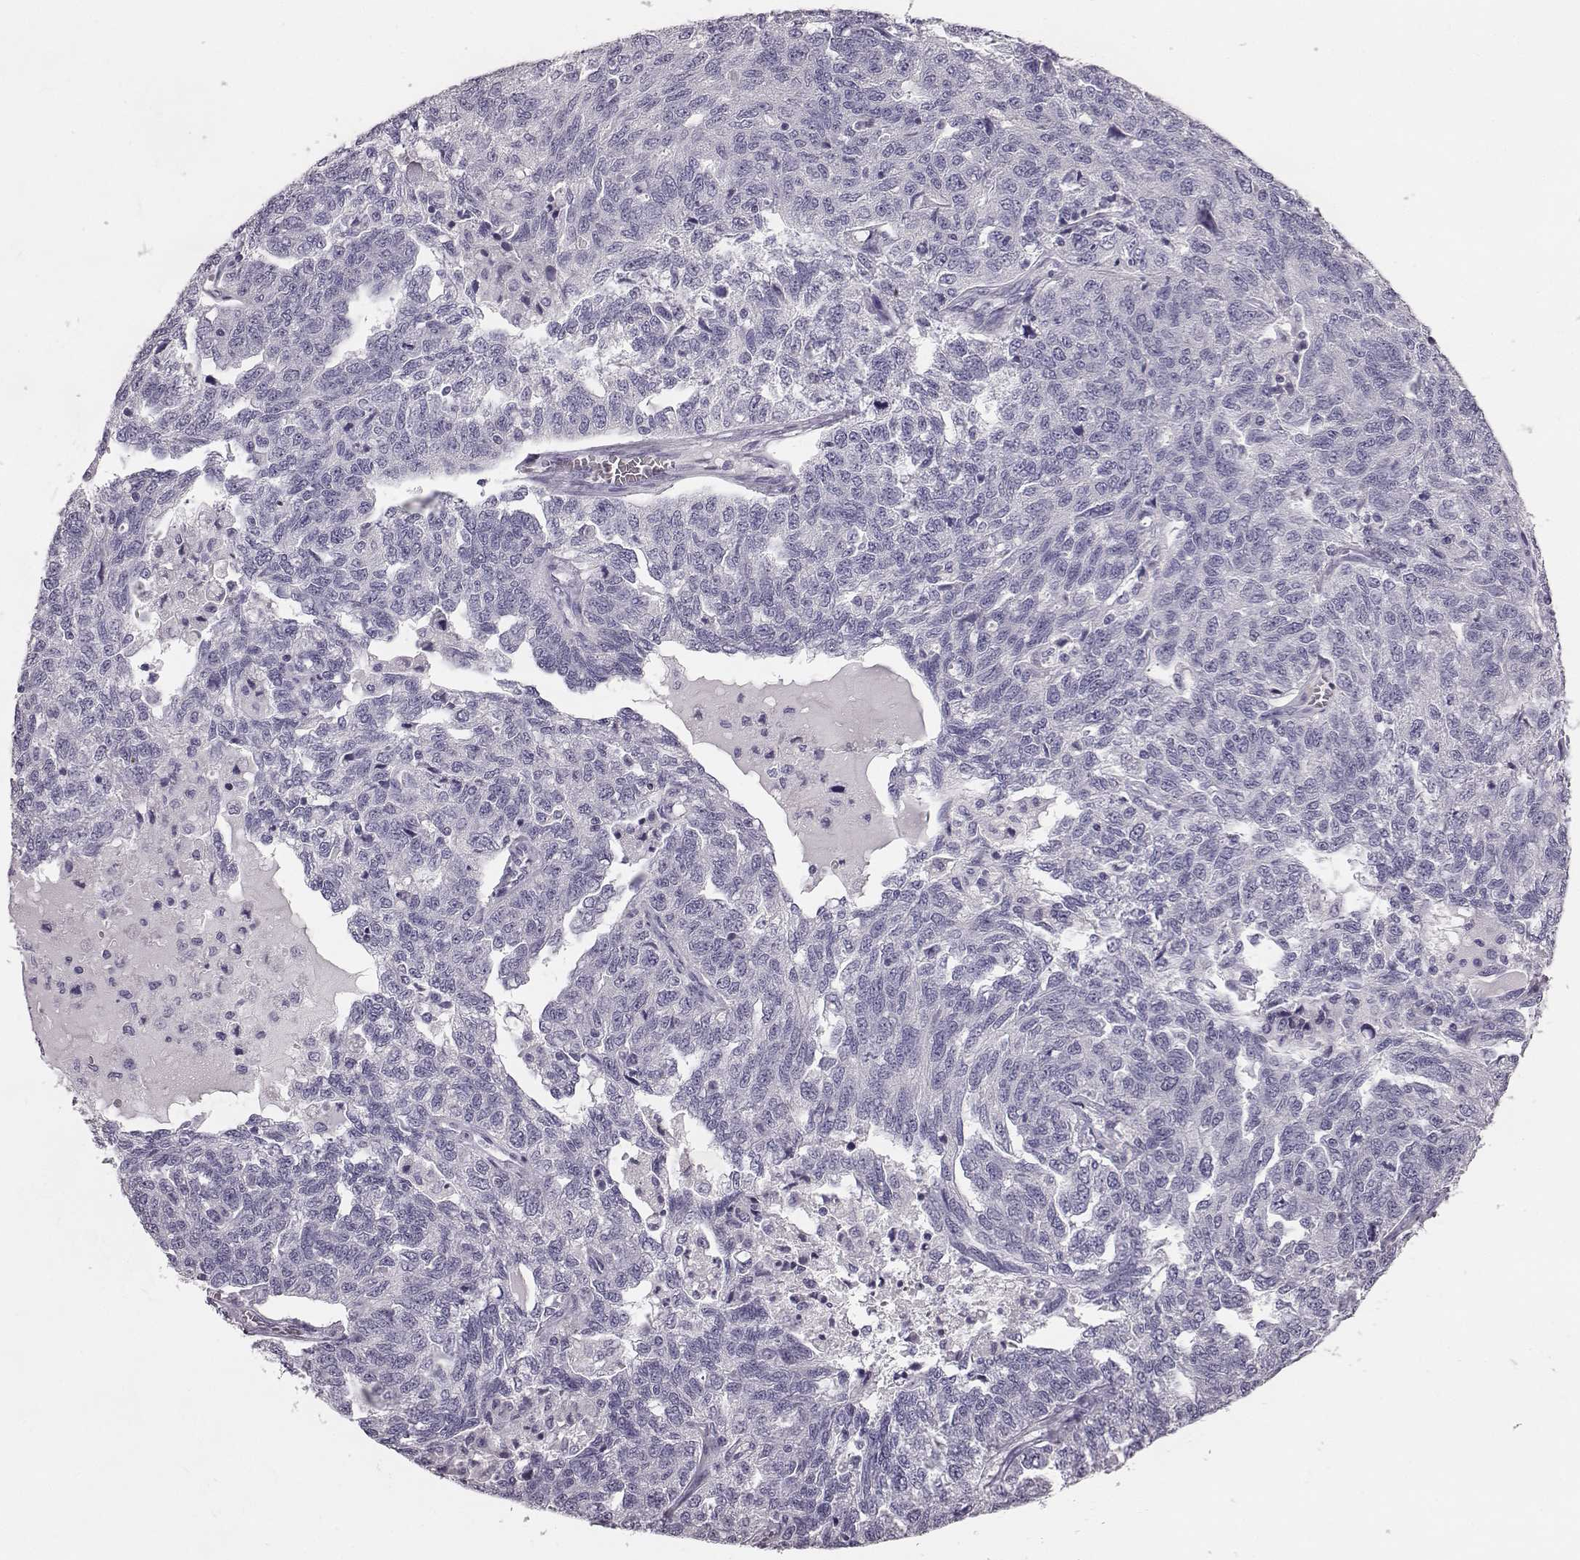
{"staining": {"intensity": "negative", "quantity": "none", "location": "none"}, "tissue": "ovarian cancer", "cell_type": "Tumor cells", "image_type": "cancer", "snomed": [{"axis": "morphology", "description": "Cystadenocarcinoma, serous, NOS"}, {"axis": "topography", "description": "Ovary"}], "caption": "This is an IHC histopathology image of human ovarian cancer (serous cystadenocarcinoma). There is no staining in tumor cells.", "gene": "NPTXR", "patient": {"sex": "female", "age": 71}}